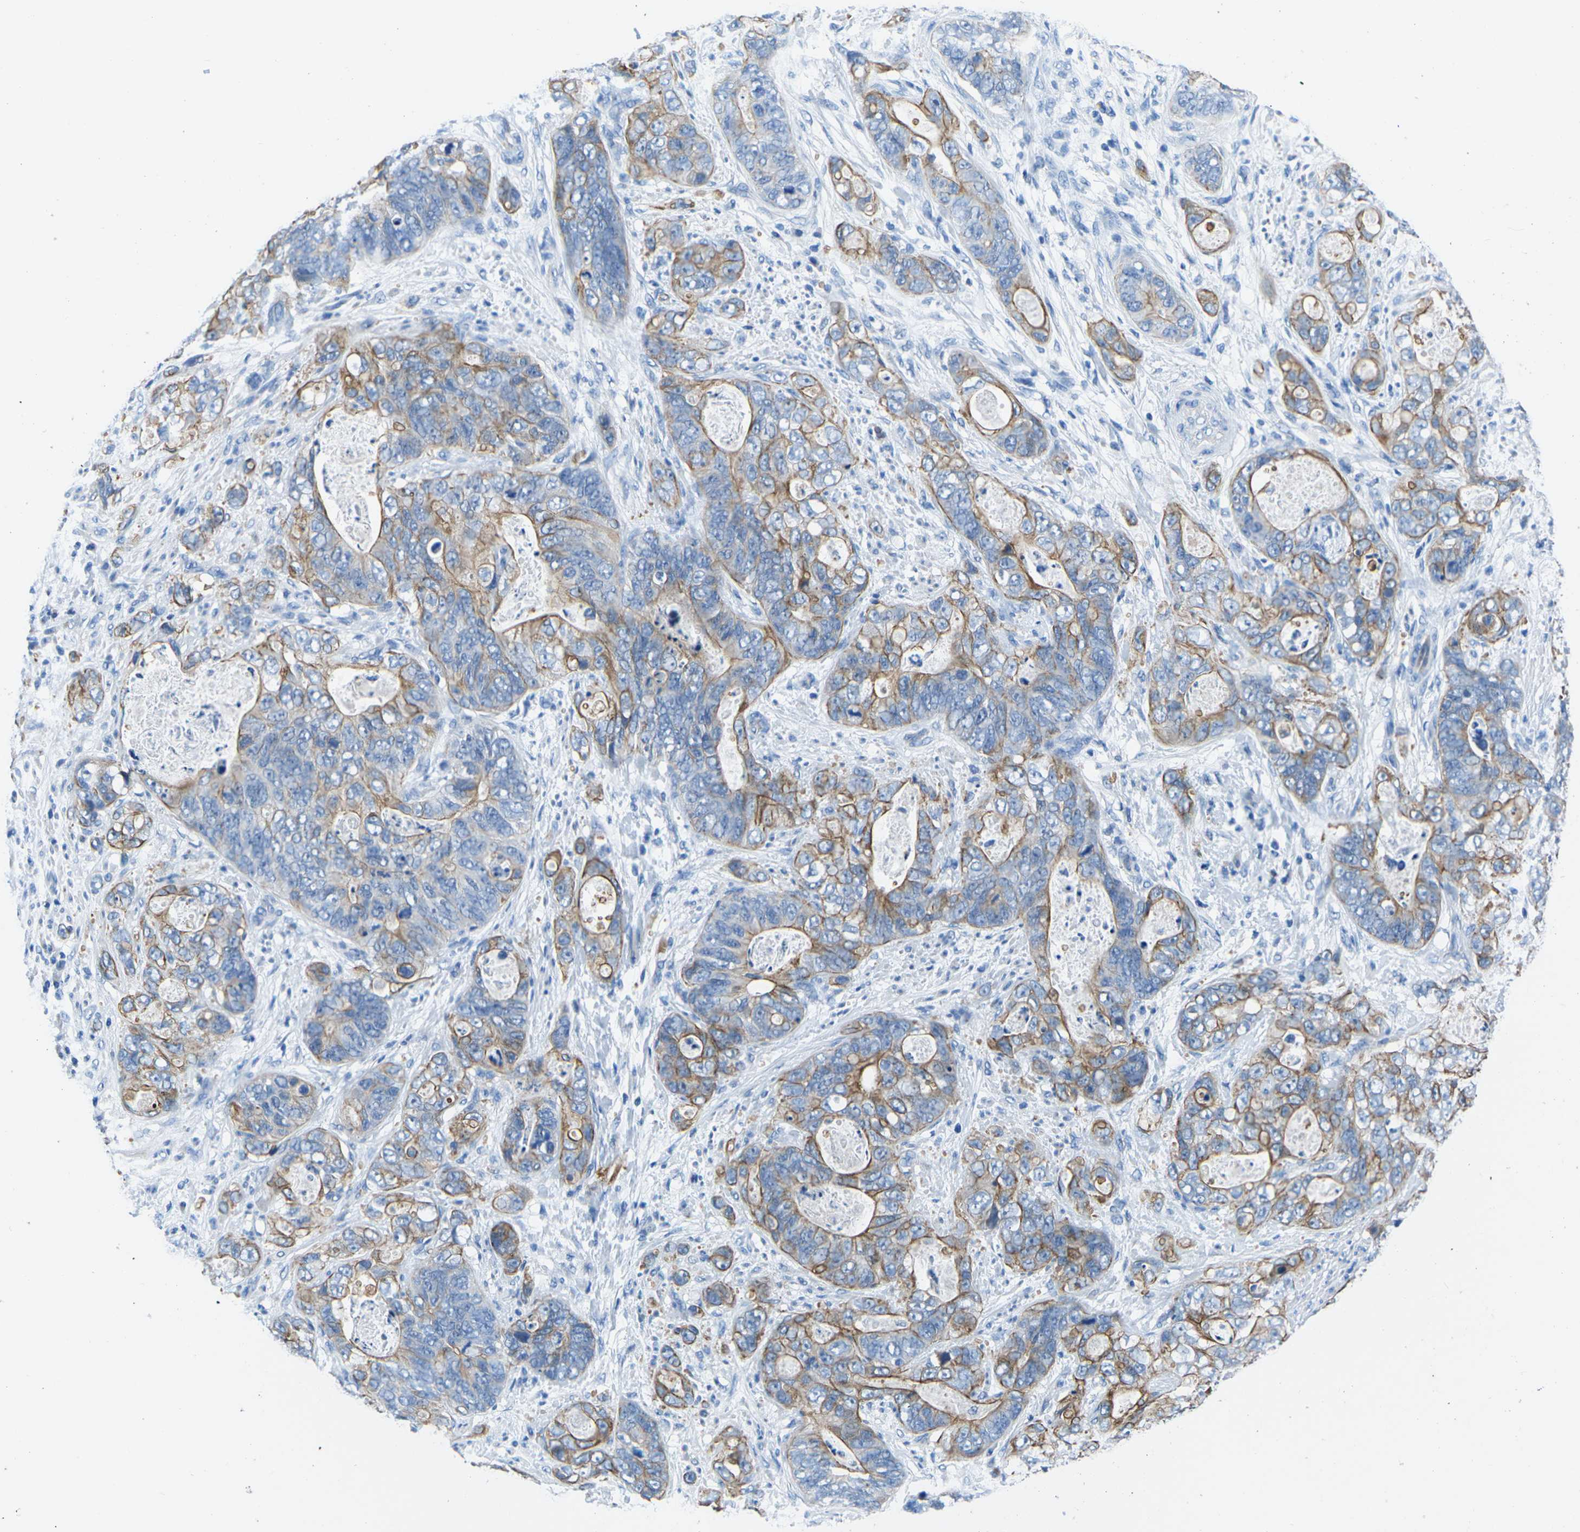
{"staining": {"intensity": "moderate", "quantity": "25%-75%", "location": "cytoplasmic/membranous"}, "tissue": "stomach cancer", "cell_type": "Tumor cells", "image_type": "cancer", "snomed": [{"axis": "morphology", "description": "Adenocarcinoma, NOS"}, {"axis": "topography", "description": "Stomach"}], "caption": "A high-resolution micrograph shows immunohistochemistry staining of adenocarcinoma (stomach), which reveals moderate cytoplasmic/membranous positivity in approximately 25%-75% of tumor cells.", "gene": "TM6SF1", "patient": {"sex": "female", "age": 89}}